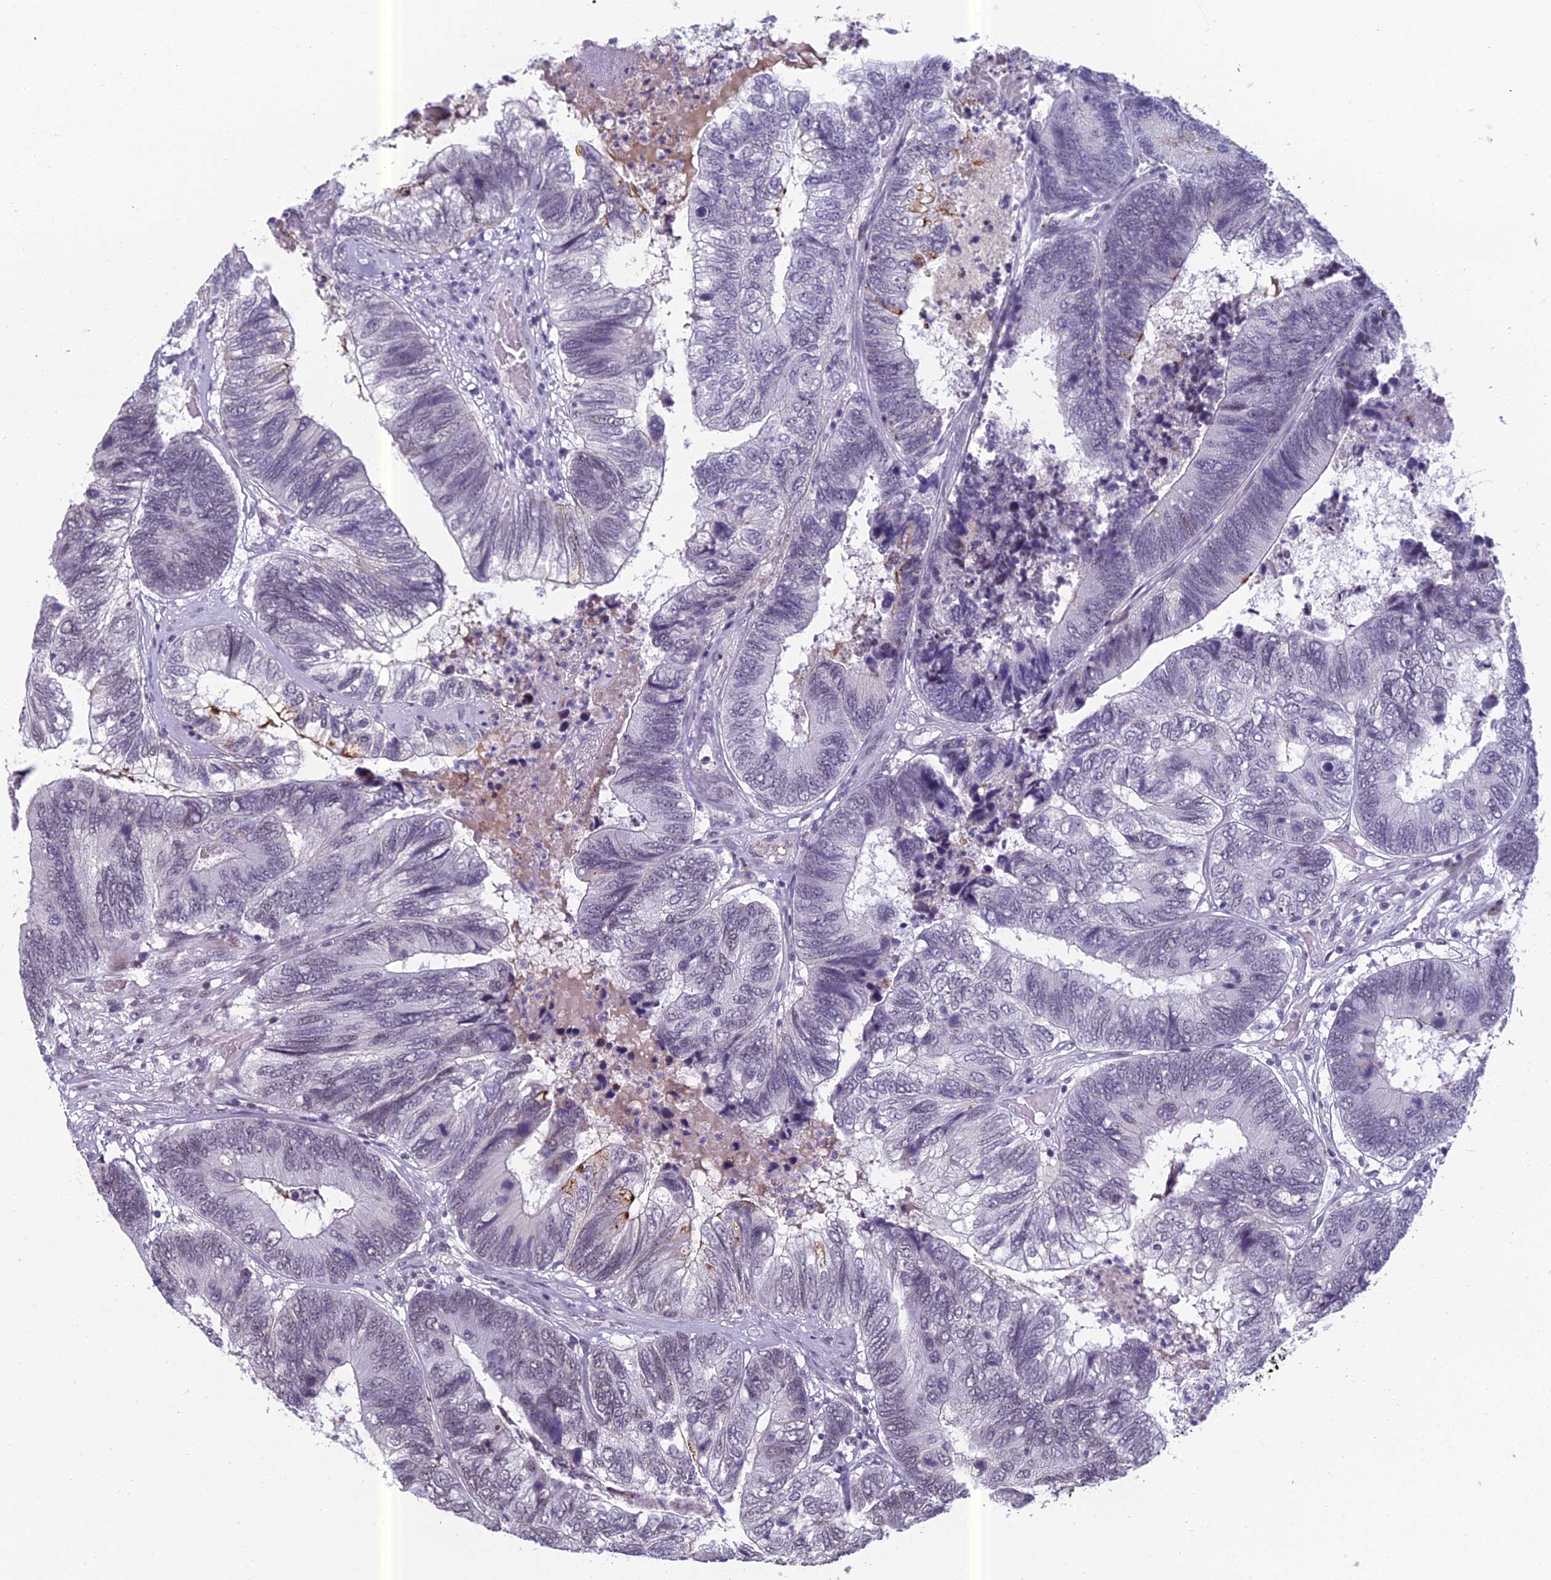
{"staining": {"intensity": "negative", "quantity": "none", "location": "none"}, "tissue": "colorectal cancer", "cell_type": "Tumor cells", "image_type": "cancer", "snomed": [{"axis": "morphology", "description": "Adenocarcinoma, NOS"}, {"axis": "topography", "description": "Colon"}], "caption": "This histopathology image is of colorectal adenocarcinoma stained with immunohistochemistry to label a protein in brown with the nuclei are counter-stained blue. There is no positivity in tumor cells.", "gene": "RGS17", "patient": {"sex": "female", "age": 67}}